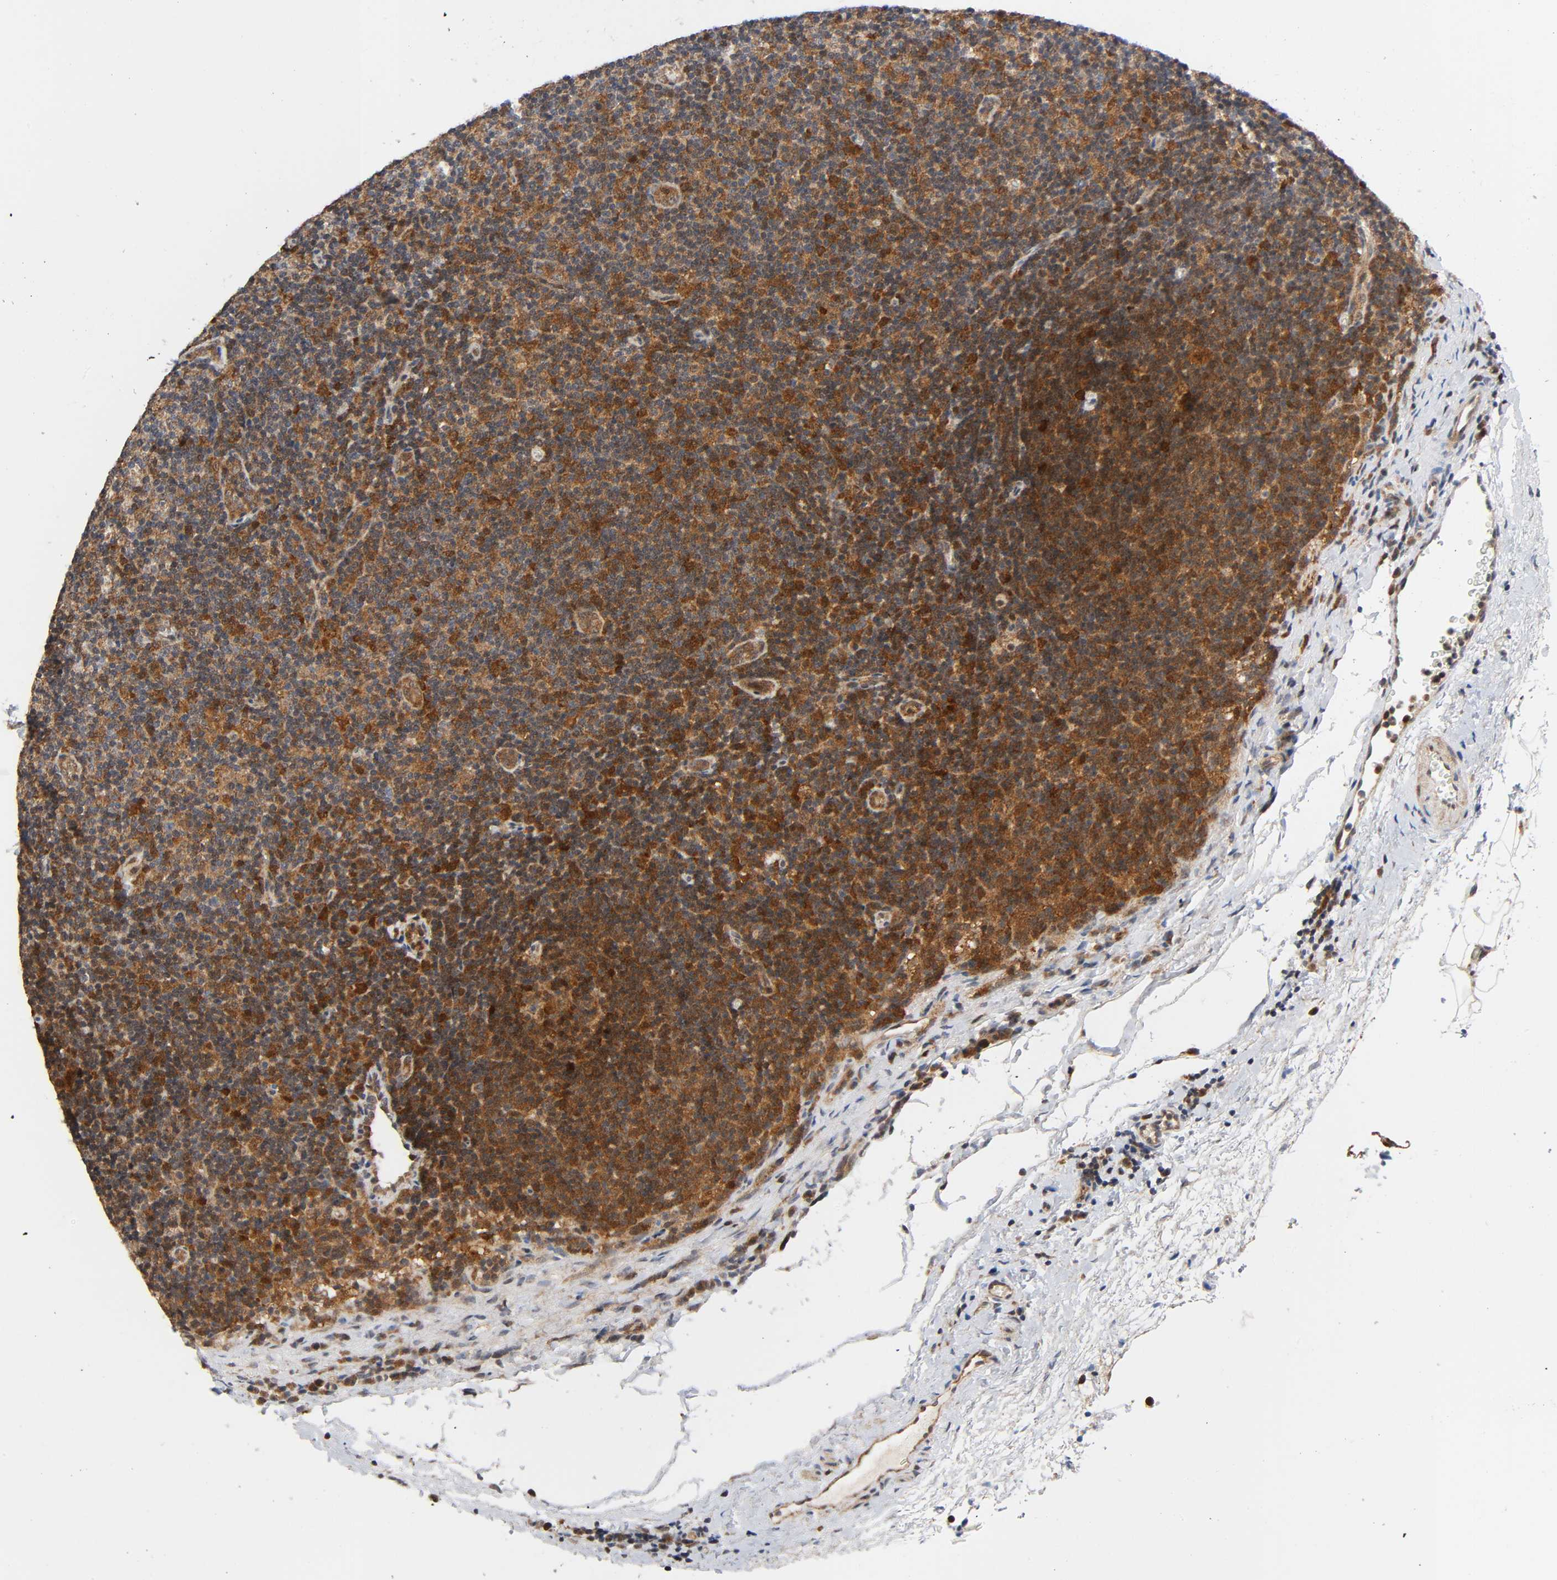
{"staining": {"intensity": "strong", "quantity": ">75%", "location": "cytoplasmic/membranous,nuclear"}, "tissue": "lymphoma", "cell_type": "Tumor cells", "image_type": "cancer", "snomed": [{"axis": "morphology", "description": "Malignant lymphoma, non-Hodgkin's type, Low grade"}, {"axis": "topography", "description": "Lymph node"}], "caption": "Immunohistochemistry of lymphoma exhibits high levels of strong cytoplasmic/membranous and nuclear staining in approximately >75% of tumor cells.", "gene": "CASP9", "patient": {"sex": "male", "age": 70}}